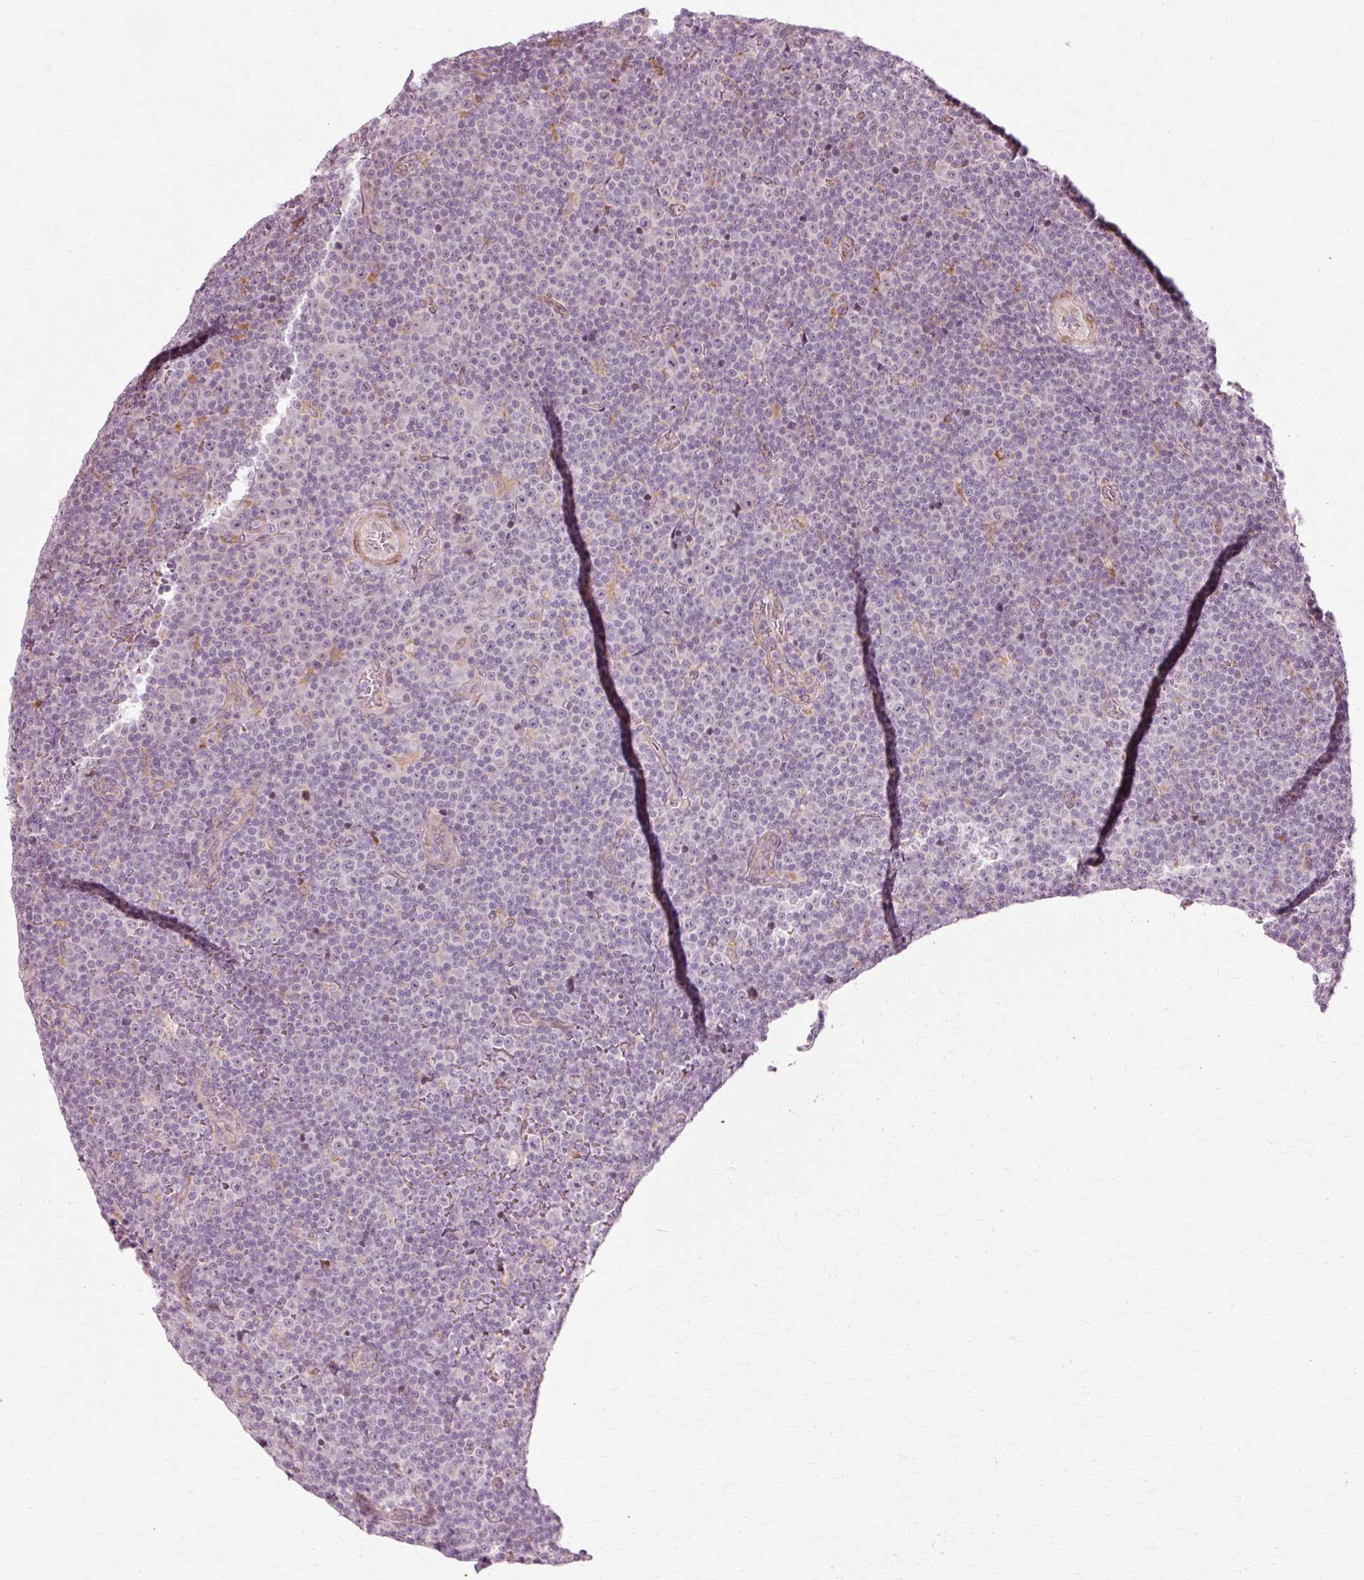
{"staining": {"intensity": "negative", "quantity": "none", "location": "none"}, "tissue": "lymphoma", "cell_type": "Tumor cells", "image_type": "cancer", "snomed": [{"axis": "morphology", "description": "Malignant lymphoma, non-Hodgkin's type, Low grade"}, {"axis": "topography", "description": "Lymph node"}], "caption": "Tumor cells show no significant protein expression in lymphoma.", "gene": "RGPD5", "patient": {"sex": "female", "age": 67}}